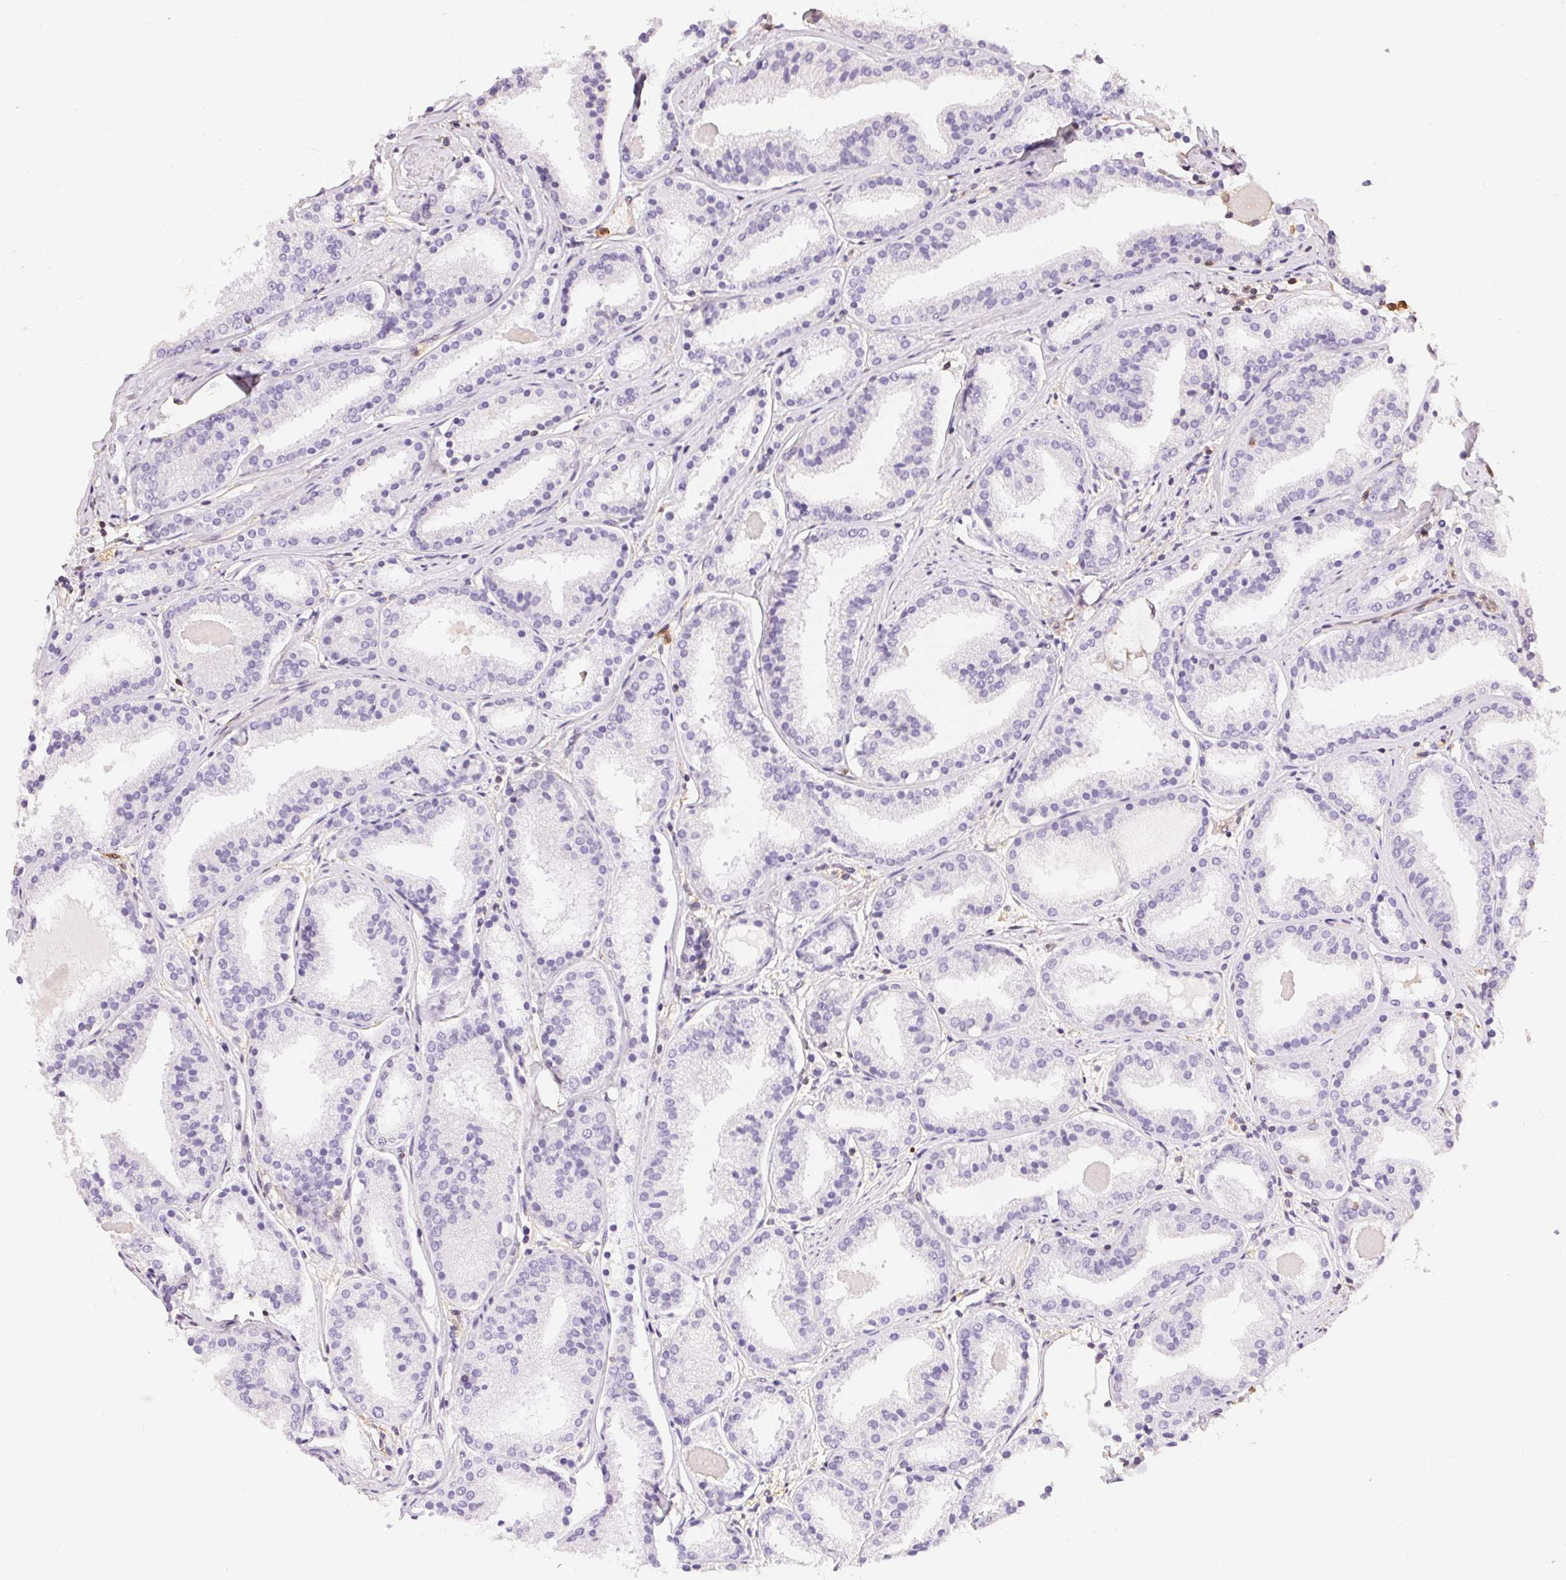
{"staining": {"intensity": "negative", "quantity": "none", "location": "none"}, "tissue": "prostate cancer", "cell_type": "Tumor cells", "image_type": "cancer", "snomed": [{"axis": "morphology", "description": "Adenocarcinoma, High grade"}, {"axis": "topography", "description": "Prostate"}], "caption": "Immunohistochemical staining of human adenocarcinoma (high-grade) (prostate) reveals no significant staining in tumor cells. Nuclei are stained in blue.", "gene": "S100A3", "patient": {"sex": "male", "age": 63}}